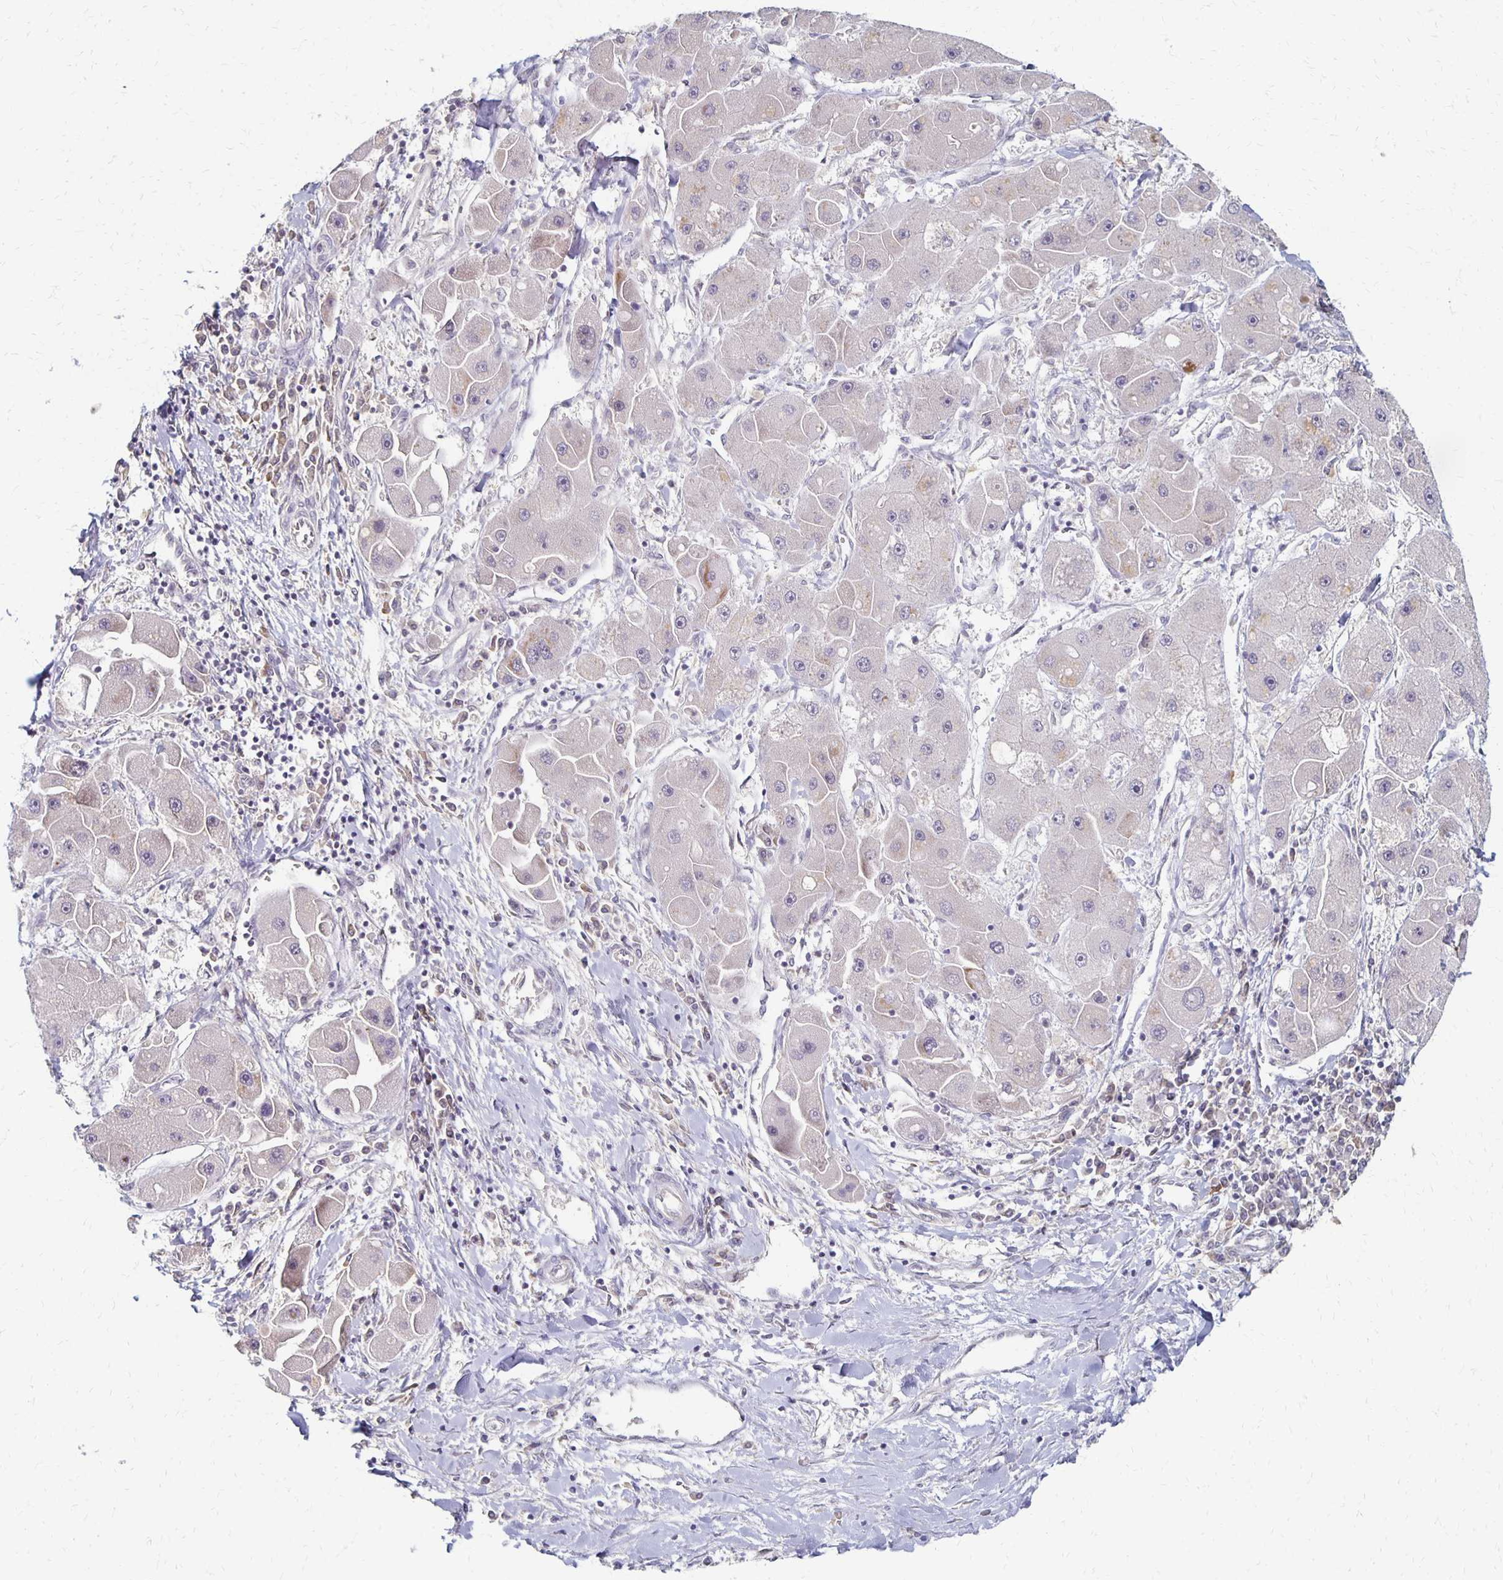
{"staining": {"intensity": "negative", "quantity": "none", "location": "none"}, "tissue": "liver cancer", "cell_type": "Tumor cells", "image_type": "cancer", "snomed": [{"axis": "morphology", "description": "Carcinoma, Hepatocellular, NOS"}, {"axis": "topography", "description": "Liver"}], "caption": "This is a photomicrograph of IHC staining of liver cancer (hepatocellular carcinoma), which shows no positivity in tumor cells.", "gene": "PRKCB", "patient": {"sex": "male", "age": 24}}